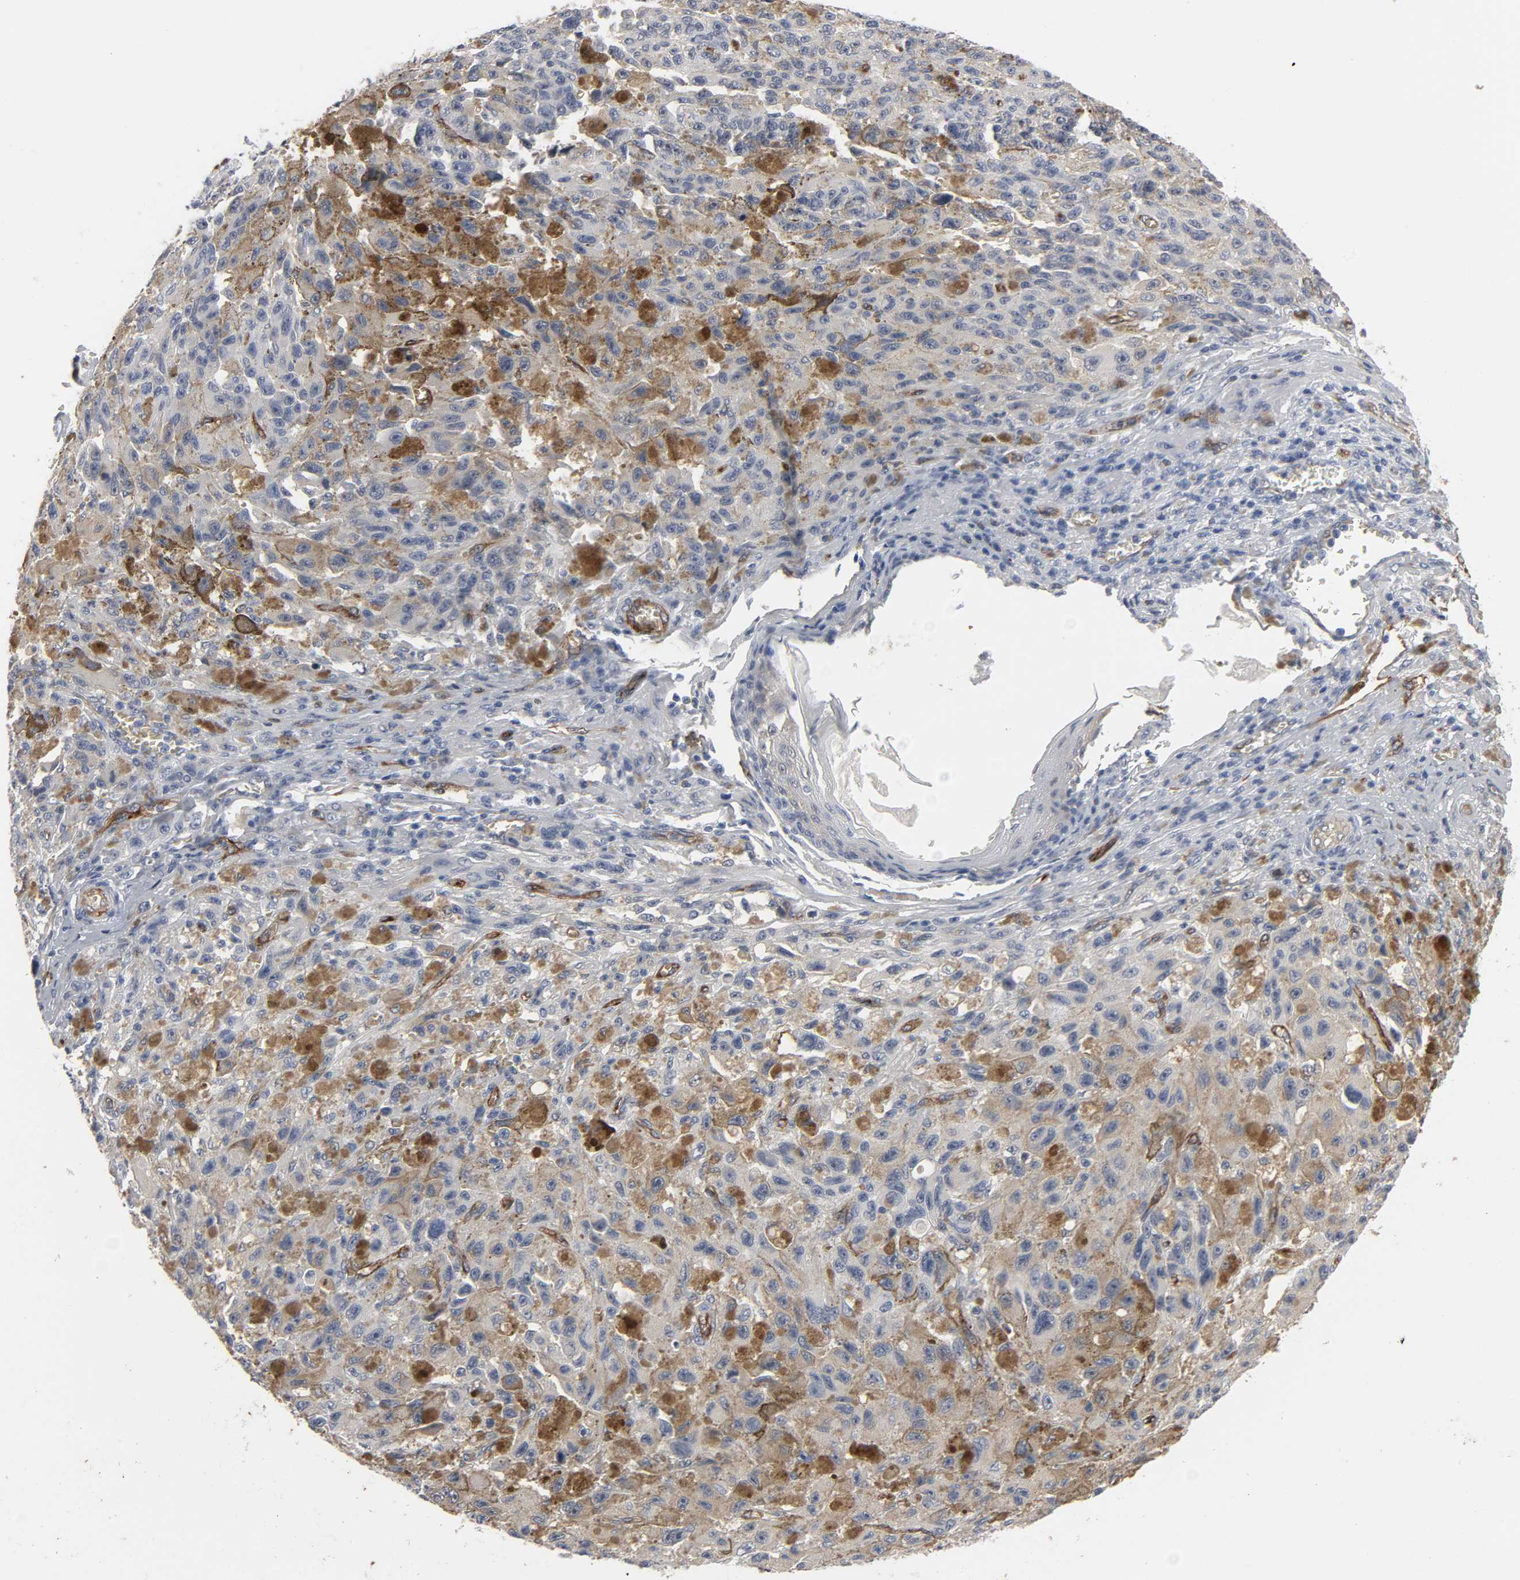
{"staining": {"intensity": "negative", "quantity": "none", "location": "none"}, "tissue": "melanoma", "cell_type": "Tumor cells", "image_type": "cancer", "snomed": [{"axis": "morphology", "description": "Malignant melanoma, NOS"}, {"axis": "topography", "description": "Skin"}], "caption": "This is a photomicrograph of immunohistochemistry (IHC) staining of melanoma, which shows no expression in tumor cells.", "gene": "KDR", "patient": {"sex": "male", "age": 81}}